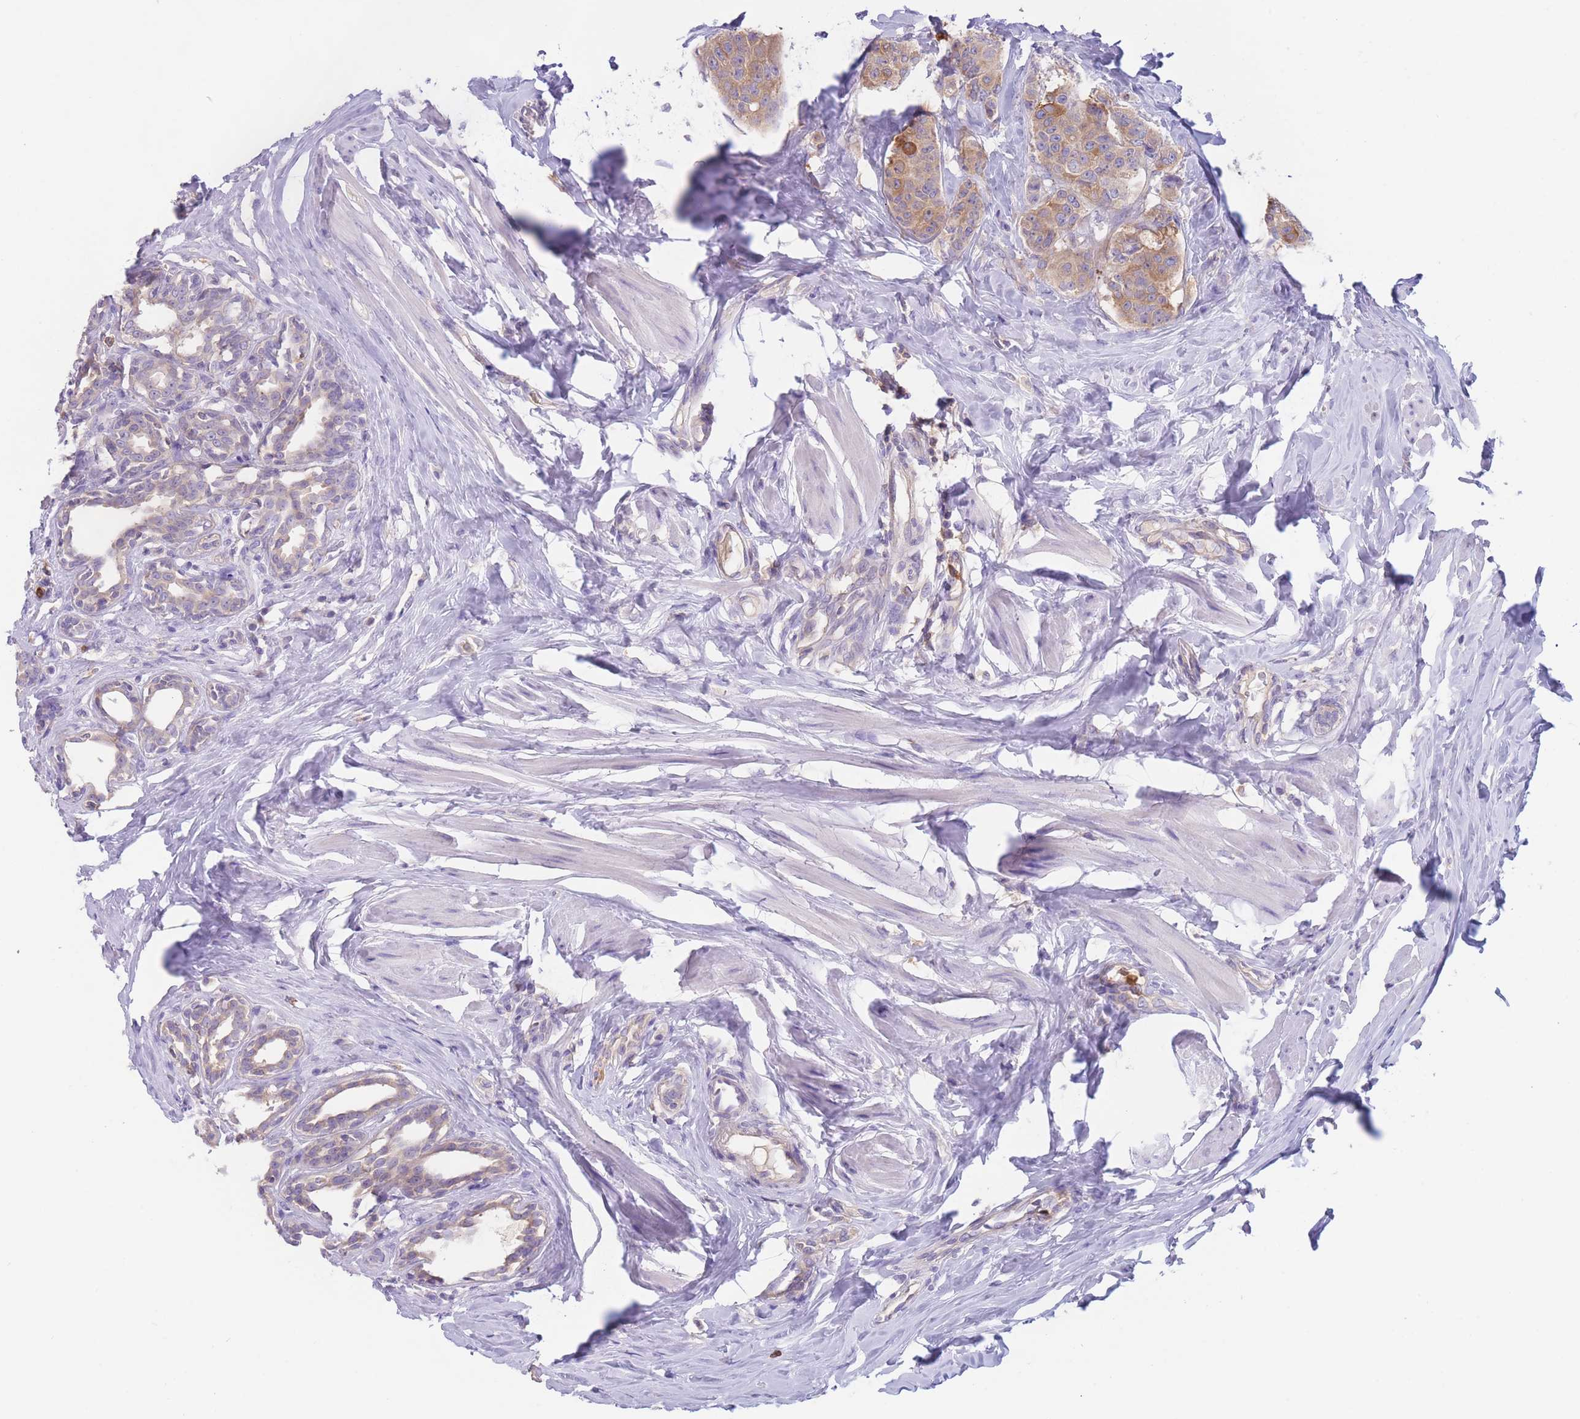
{"staining": {"intensity": "moderate", "quantity": "<25%", "location": "cytoplasmic/membranous"}, "tissue": "breast cancer", "cell_type": "Tumor cells", "image_type": "cancer", "snomed": [{"axis": "morphology", "description": "Duct carcinoma"}, {"axis": "topography", "description": "Breast"}], "caption": "IHC (DAB (3,3'-diaminobenzidine)) staining of breast cancer (infiltrating ductal carcinoma) displays moderate cytoplasmic/membranous protein positivity in approximately <25% of tumor cells.", "gene": "ST3GAL4", "patient": {"sex": "female", "age": 40}}